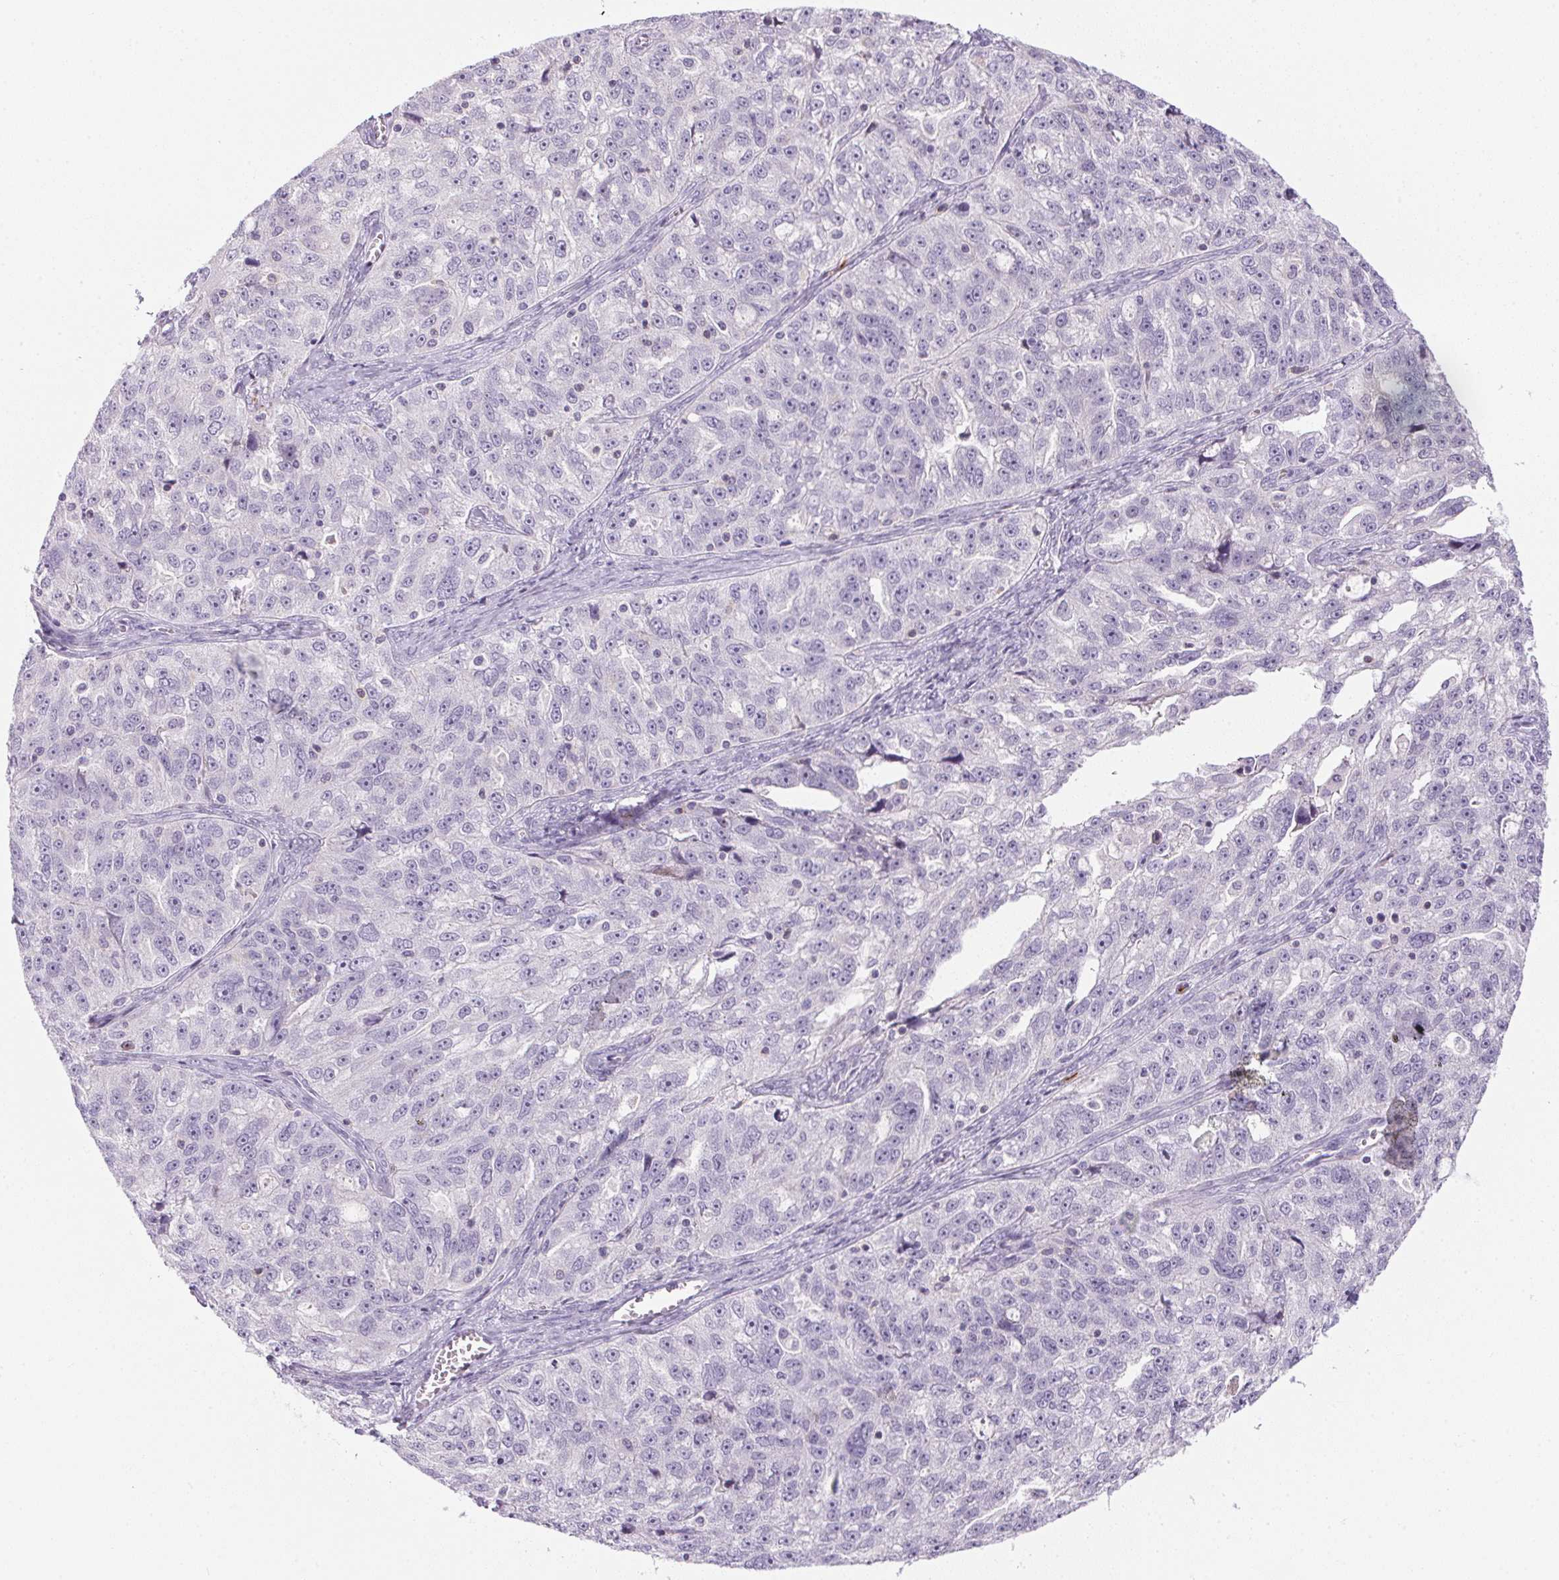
{"staining": {"intensity": "negative", "quantity": "none", "location": "none"}, "tissue": "ovarian cancer", "cell_type": "Tumor cells", "image_type": "cancer", "snomed": [{"axis": "morphology", "description": "Cystadenocarcinoma, serous, NOS"}, {"axis": "topography", "description": "Ovary"}], "caption": "There is no significant positivity in tumor cells of ovarian serous cystadenocarcinoma.", "gene": "ECPAS", "patient": {"sex": "female", "age": 51}}